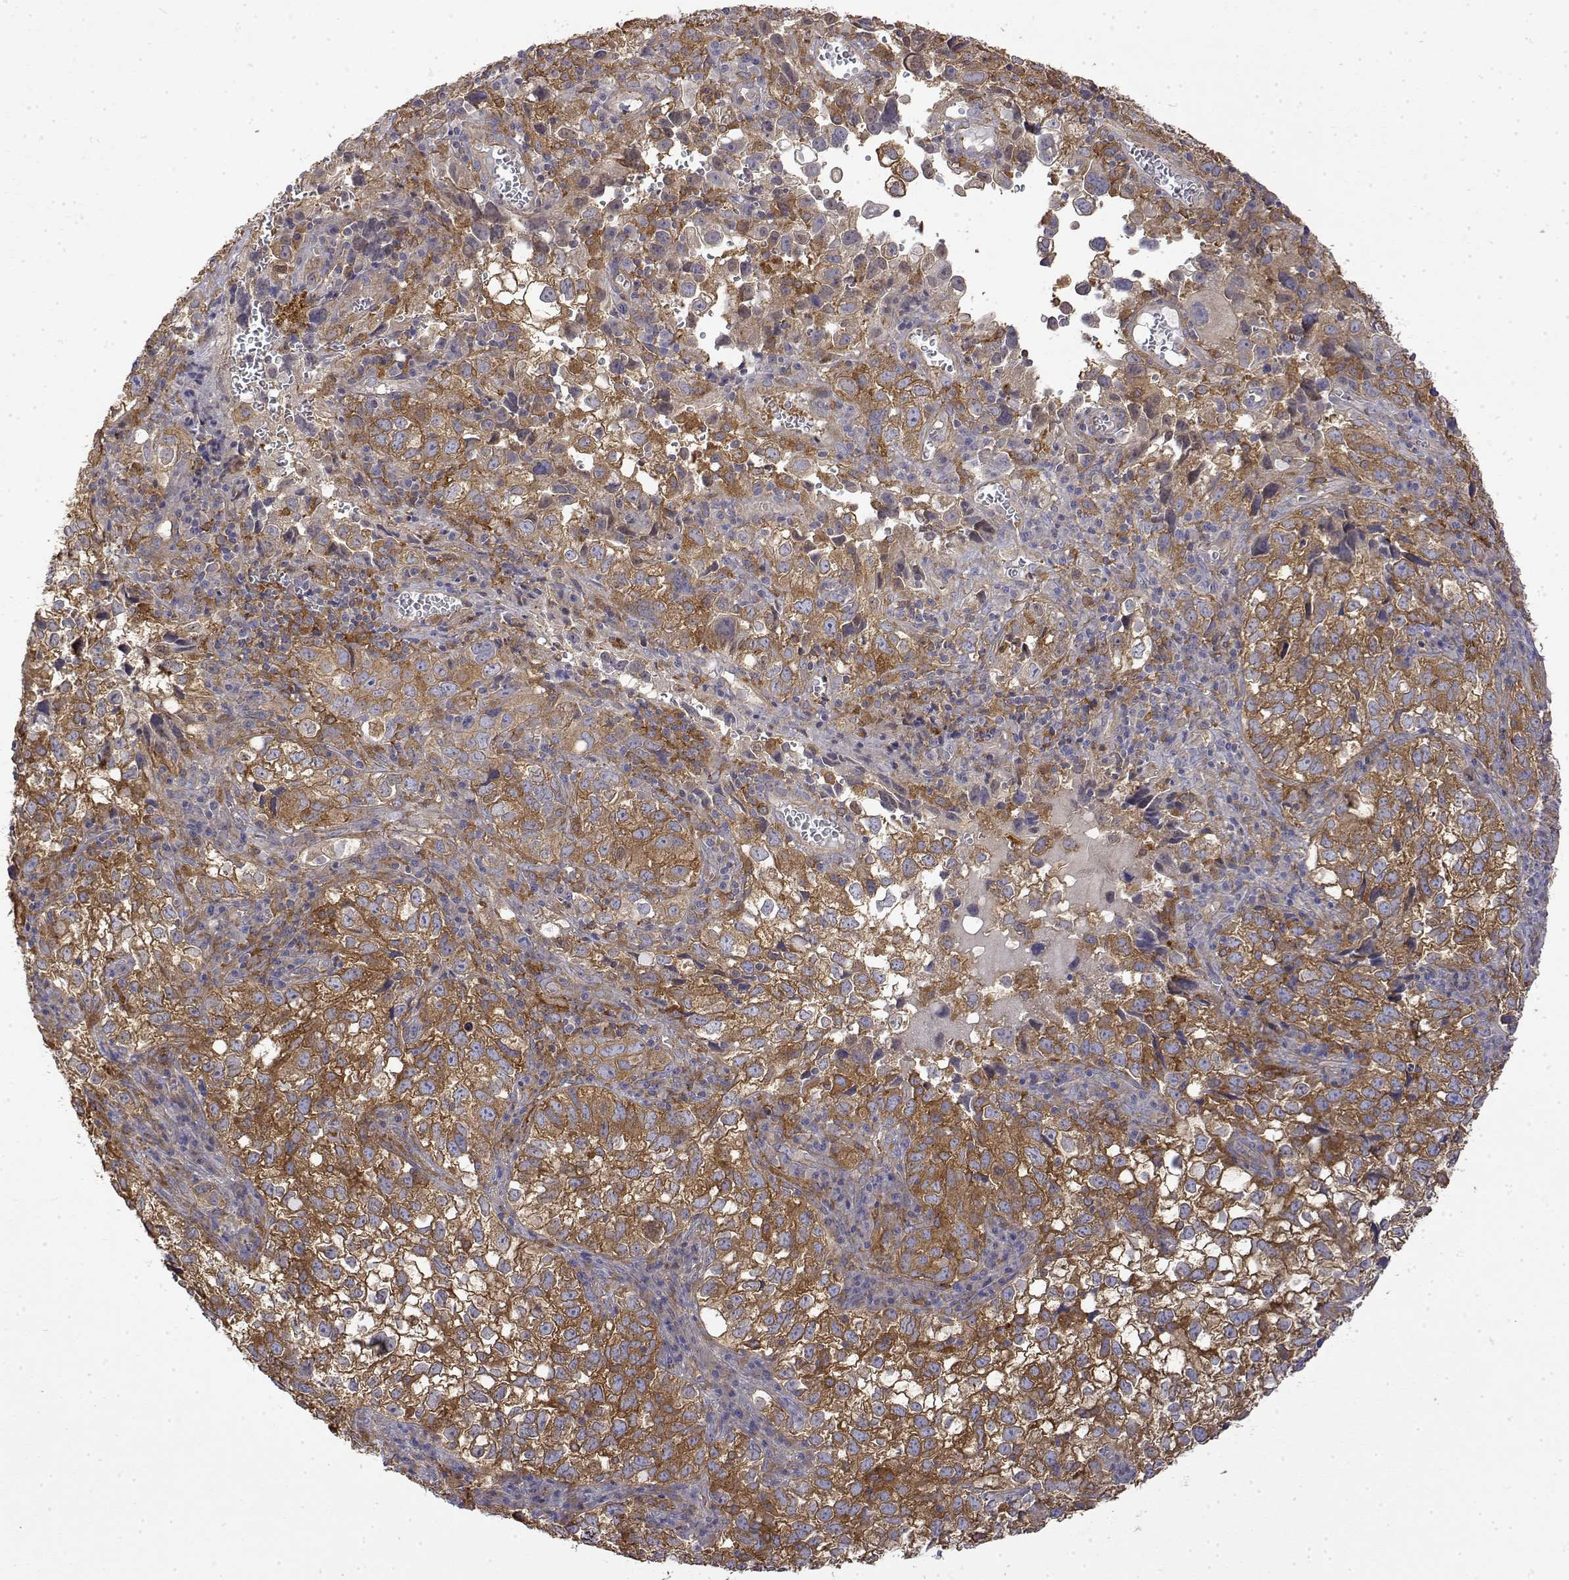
{"staining": {"intensity": "moderate", "quantity": ">75%", "location": "cytoplasmic/membranous"}, "tissue": "cervical cancer", "cell_type": "Tumor cells", "image_type": "cancer", "snomed": [{"axis": "morphology", "description": "Squamous cell carcinoma, NOS"}, {"axis": "topography", "description": "Cervix"}], "caption": "Tumor cells show moderate cytoplasmic/membranous staining in approximately >75% of cells in squamous cell carcinoma (cervical). (Brightfield microscopy of DAB IHC at high magnification).", "gene": "PACSIN2", "patient": {"sex": "female", "age": 55}}